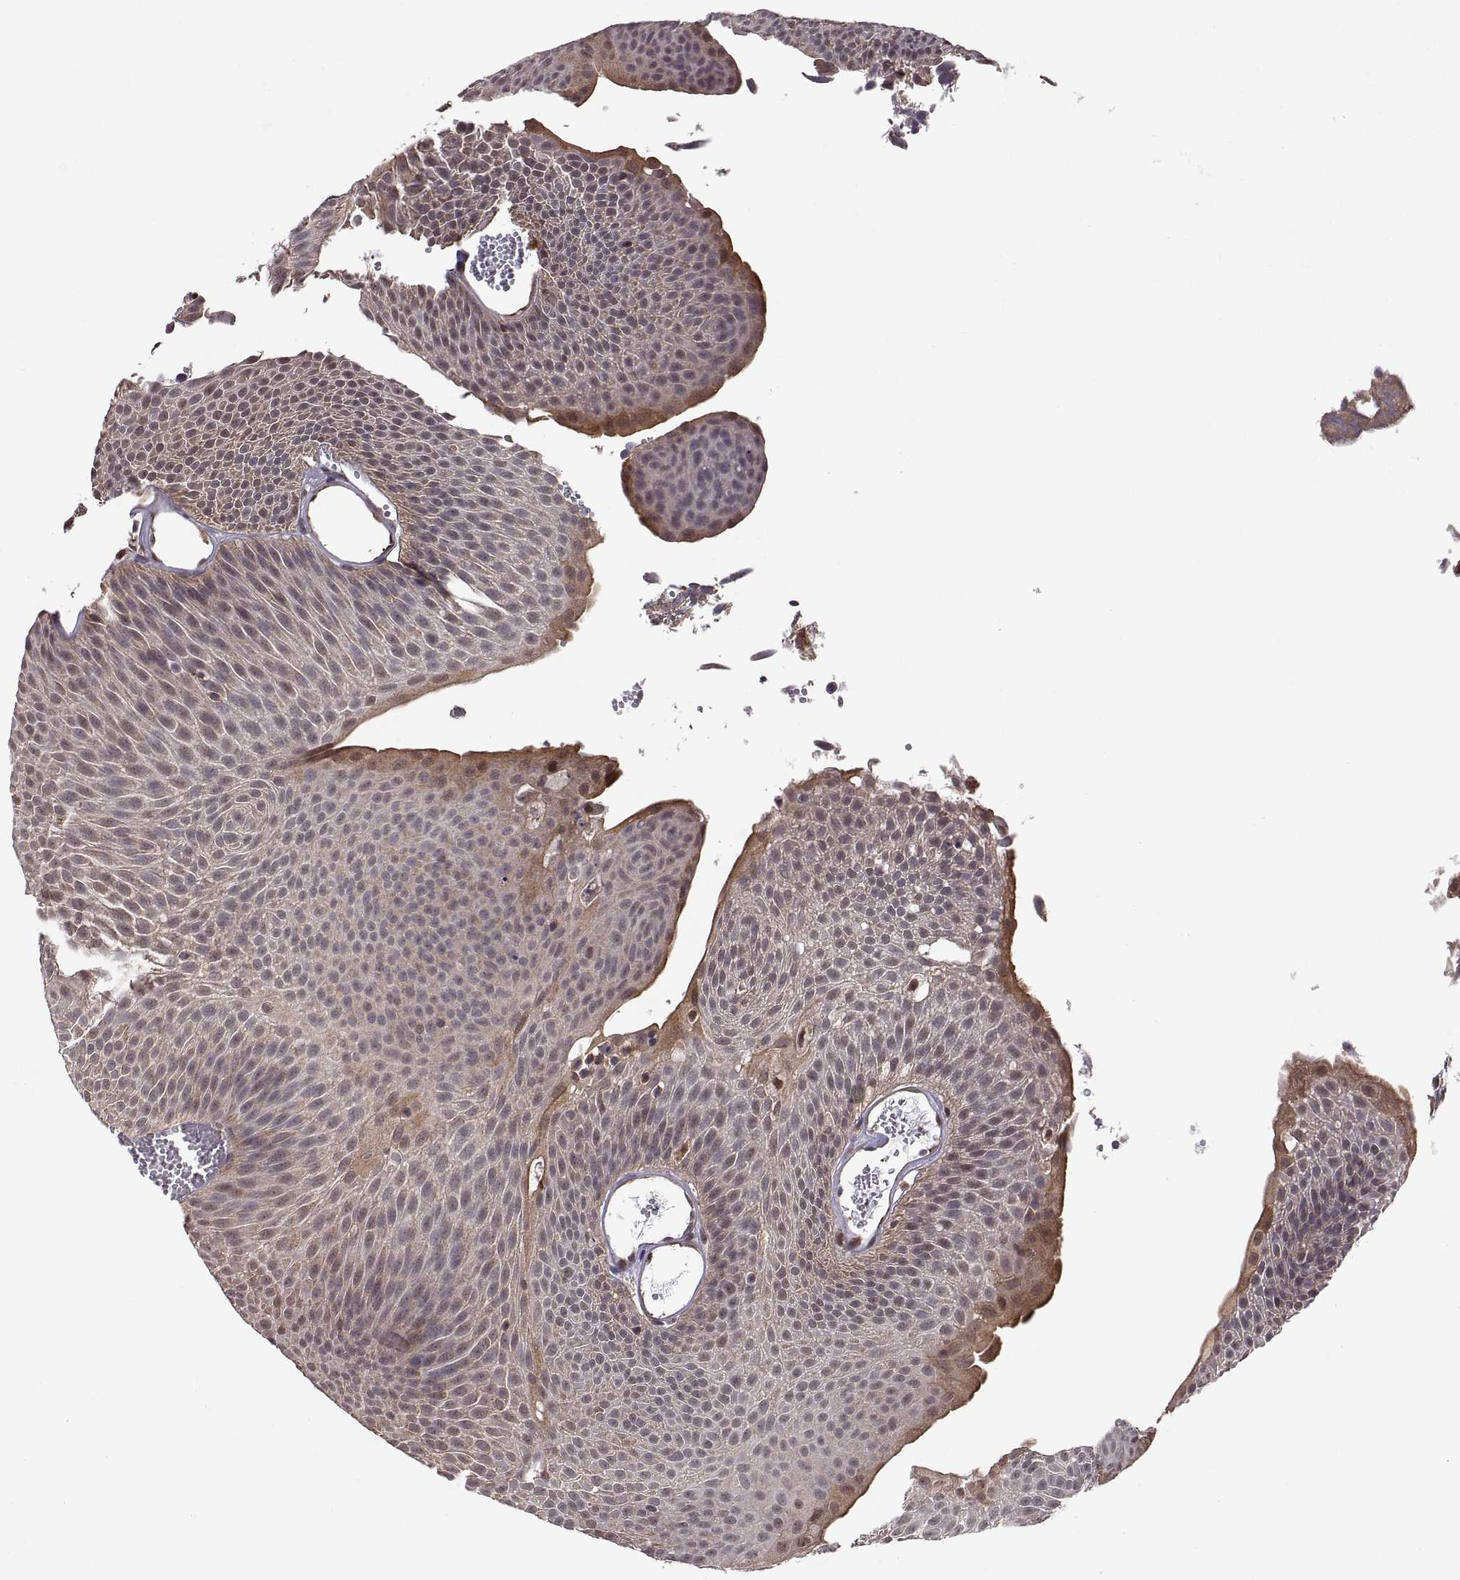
{"staining": {"intensity": "weak", "quantity": ">75%", "location": "cytoplasmic/membranous"}, "tissue": "urothelial cancer", "cell_type": "Tumor cells", "image_type": "cancer", "snomed": [{"axis": "morphology", "description": "Urothelial carcinoma, Low grade"}, {"axis": "topography", "description": "Urinary bladder"}], "caption": "Immunohistochemistry of urothelial cancer demonstrates low levels of weak cytoplasmic/membranous expression in approximately >75% of tumor cells. The staining is performed using DAB brown chromogen to label protein expression. The nuclei are counter-stained blue using hematoxylin.", "gene": "ARRB1", "patient": {"sex": "male", "age": 52}}